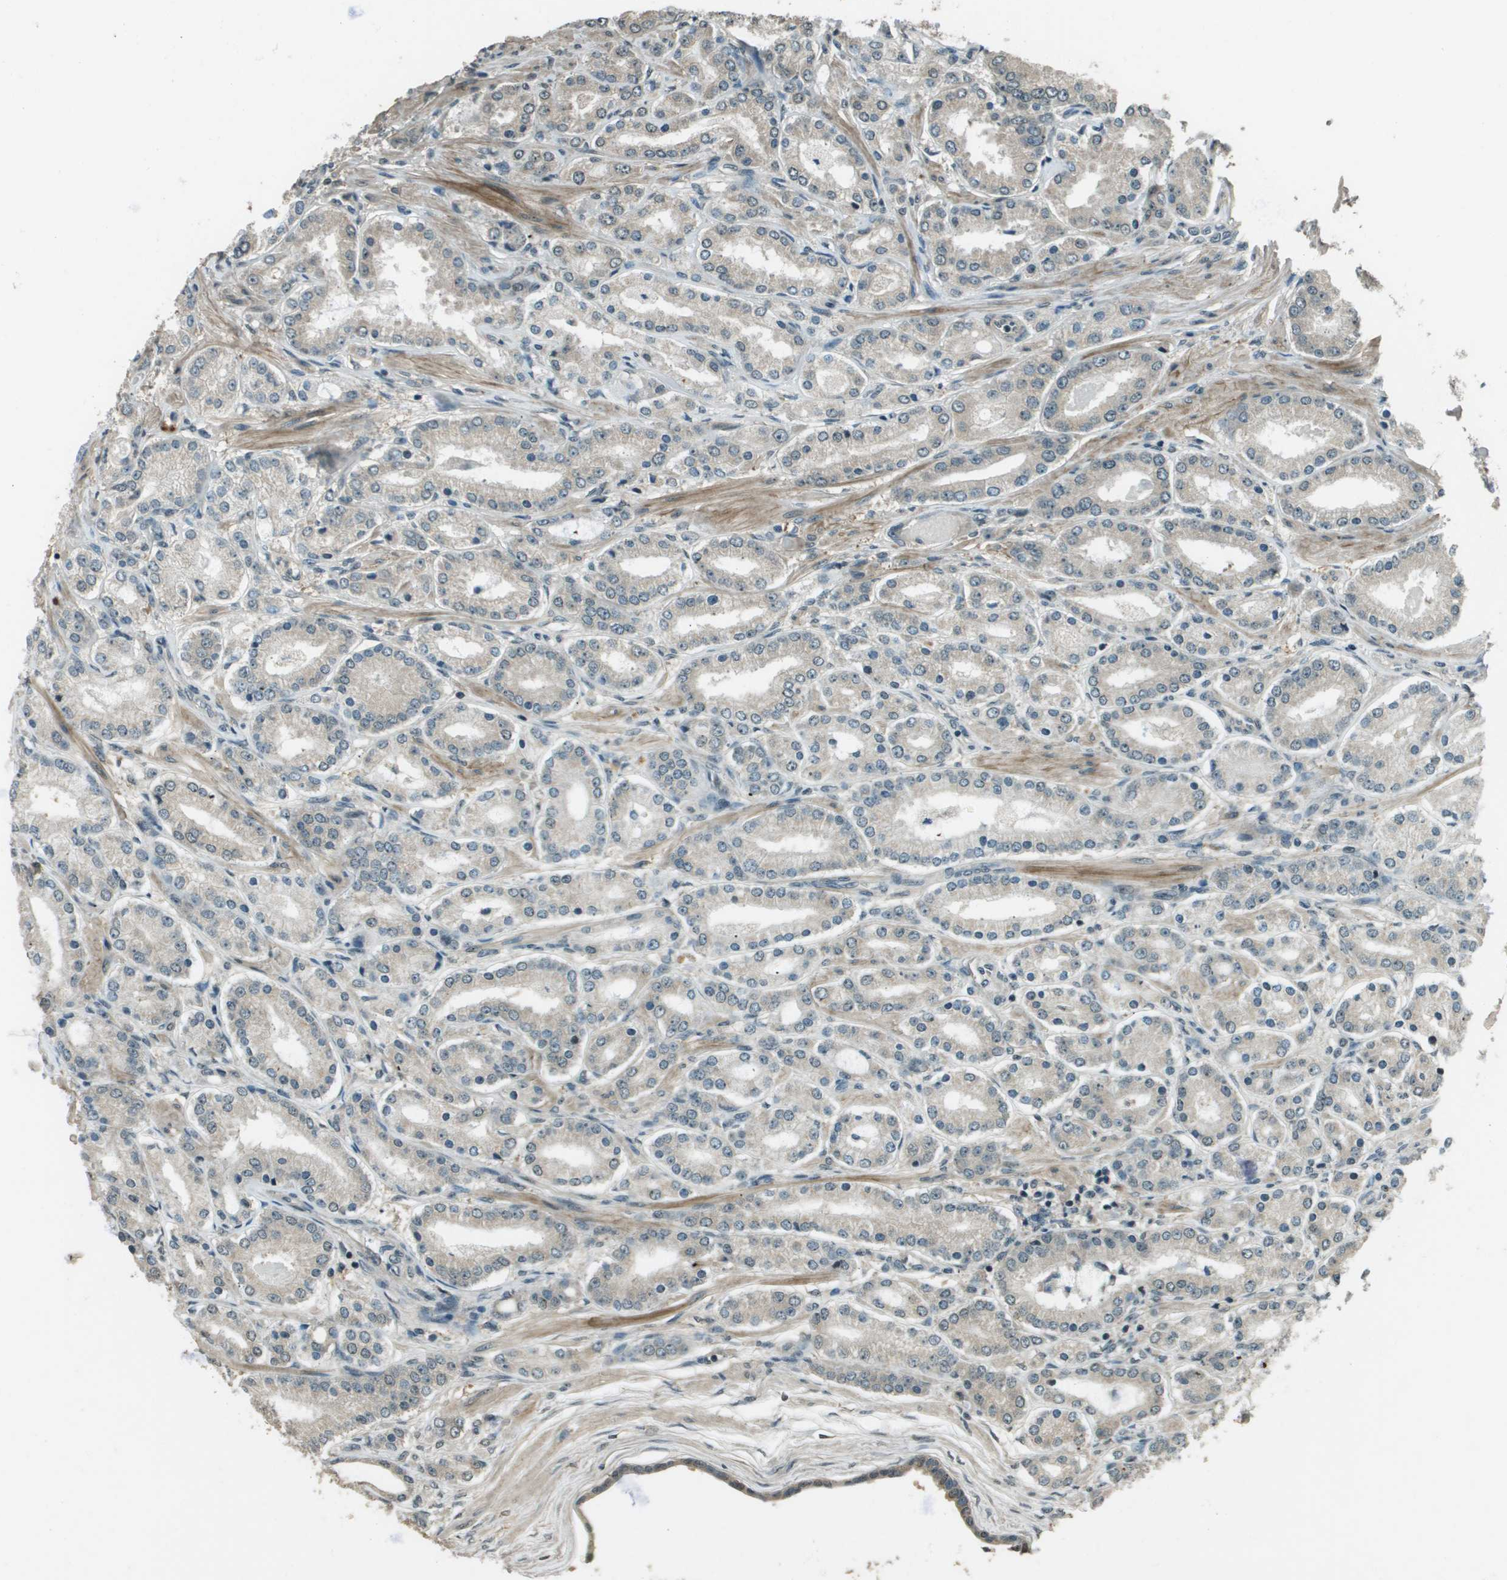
{"staining": {"intensity": "negative", "quantity": "none", "location": "none"}, "tissue": "prostate cancer", "cell_type": "Tumor cells", "image_type": "cancer", "snomed": [{"axis": "morphology", "description": "Adenocarcinoma, Low grade"}, {"axis": "topography", "description": "Prostate"}], "caption": "The histopathology image exhibits no staining of tumor cells in prostate cancer (adenocarcinoma (low-grade)).", "gene": "SDC3", "patient": {"sex": "male", "age": 63}}